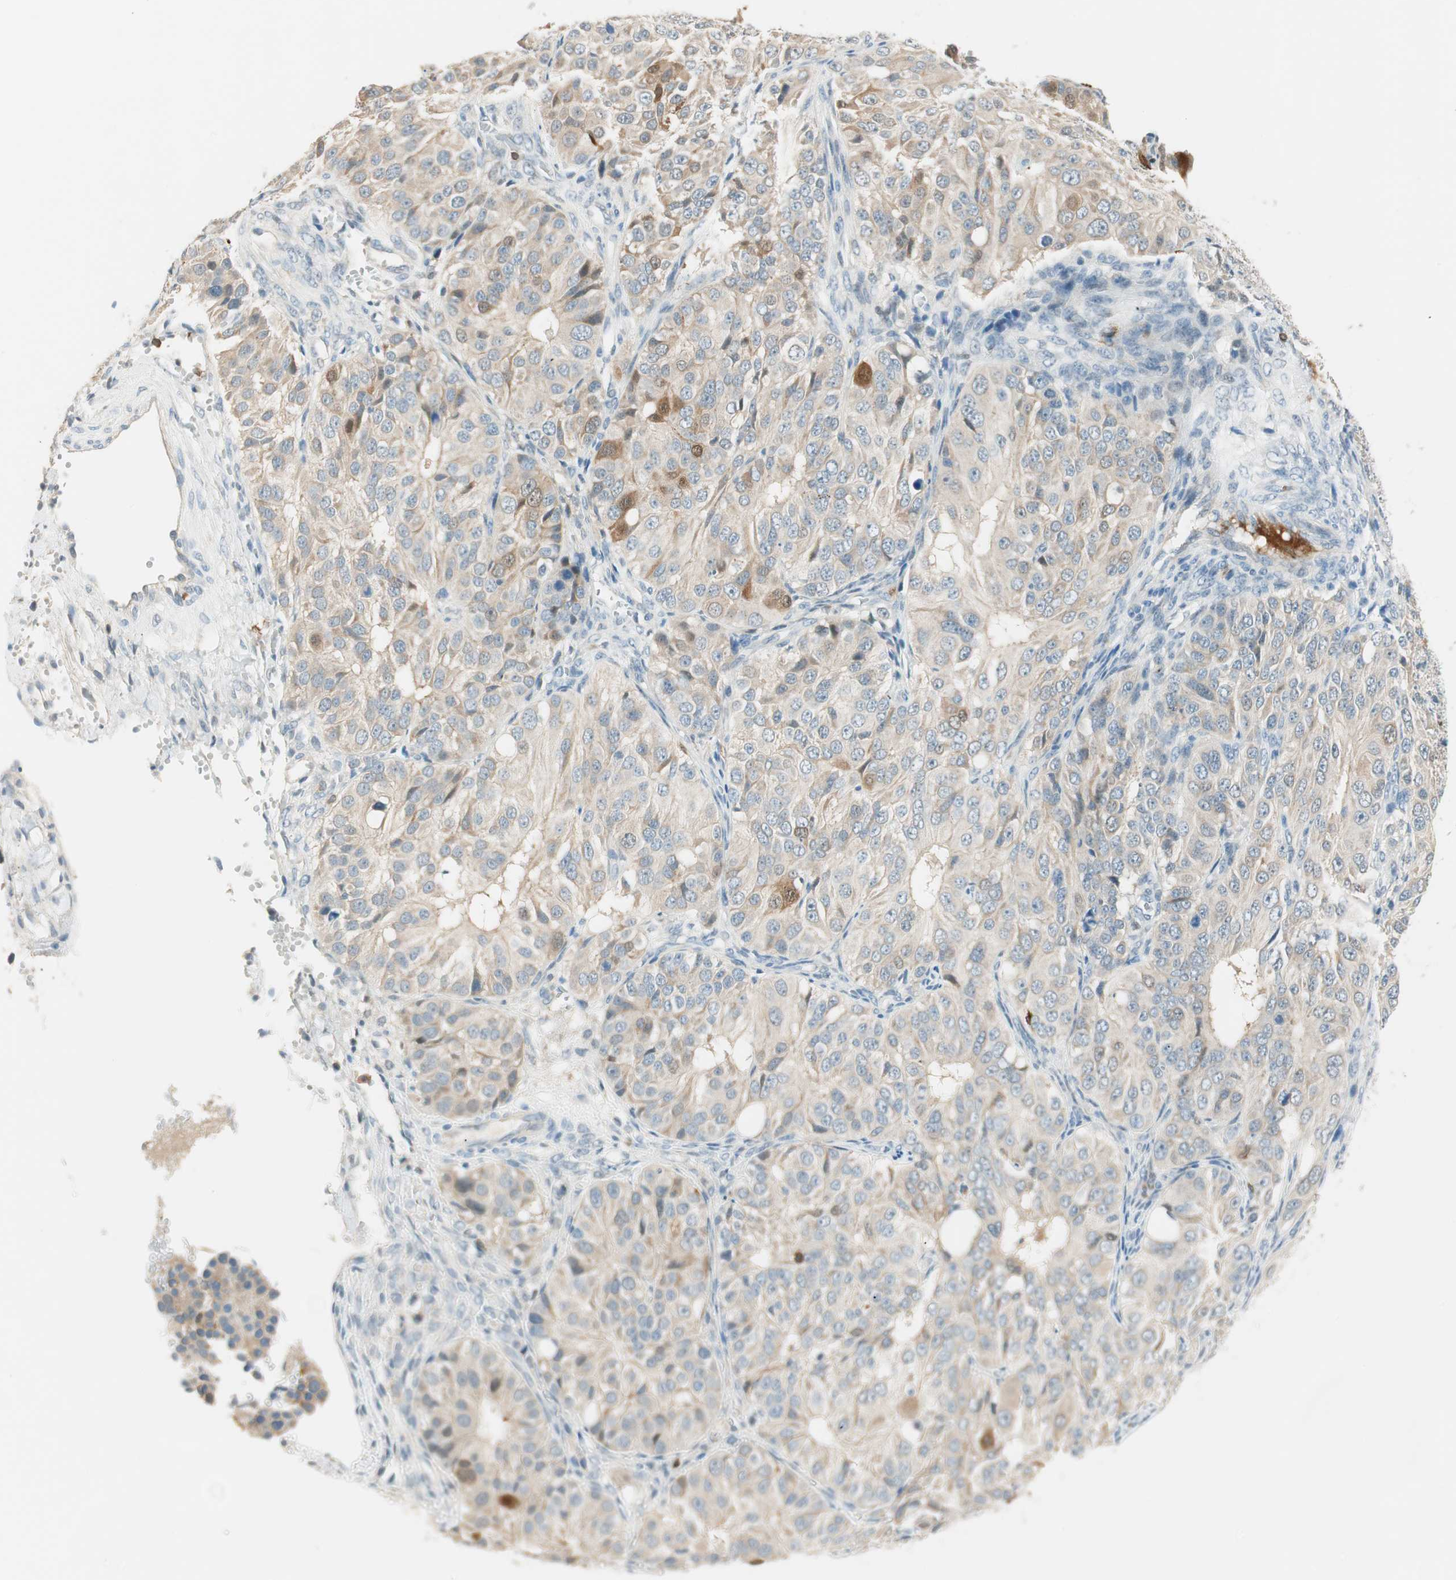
{"staining": {"intensity": "moderate", "quantity": ">75%", "location": "cytoplasmic/membranous"}, "tissue": "ovarian cancer", "cell_type": "Tumor cells", "image_type": "cancer", "snomed": [{"axis": "morphology", "description": "Carcinoma, endometroid"}, {"axis": "topography", "description": "Ovary"}], "caption": "Brown immunohistochemical staining in human ovarian cancer (endometroid carcinoma) exhibits moderate cytoplasmic/membranous staining in about >75% of tumor cells.", "gene": "HPGD", "patient": {"sex": "female", "age": 51}}